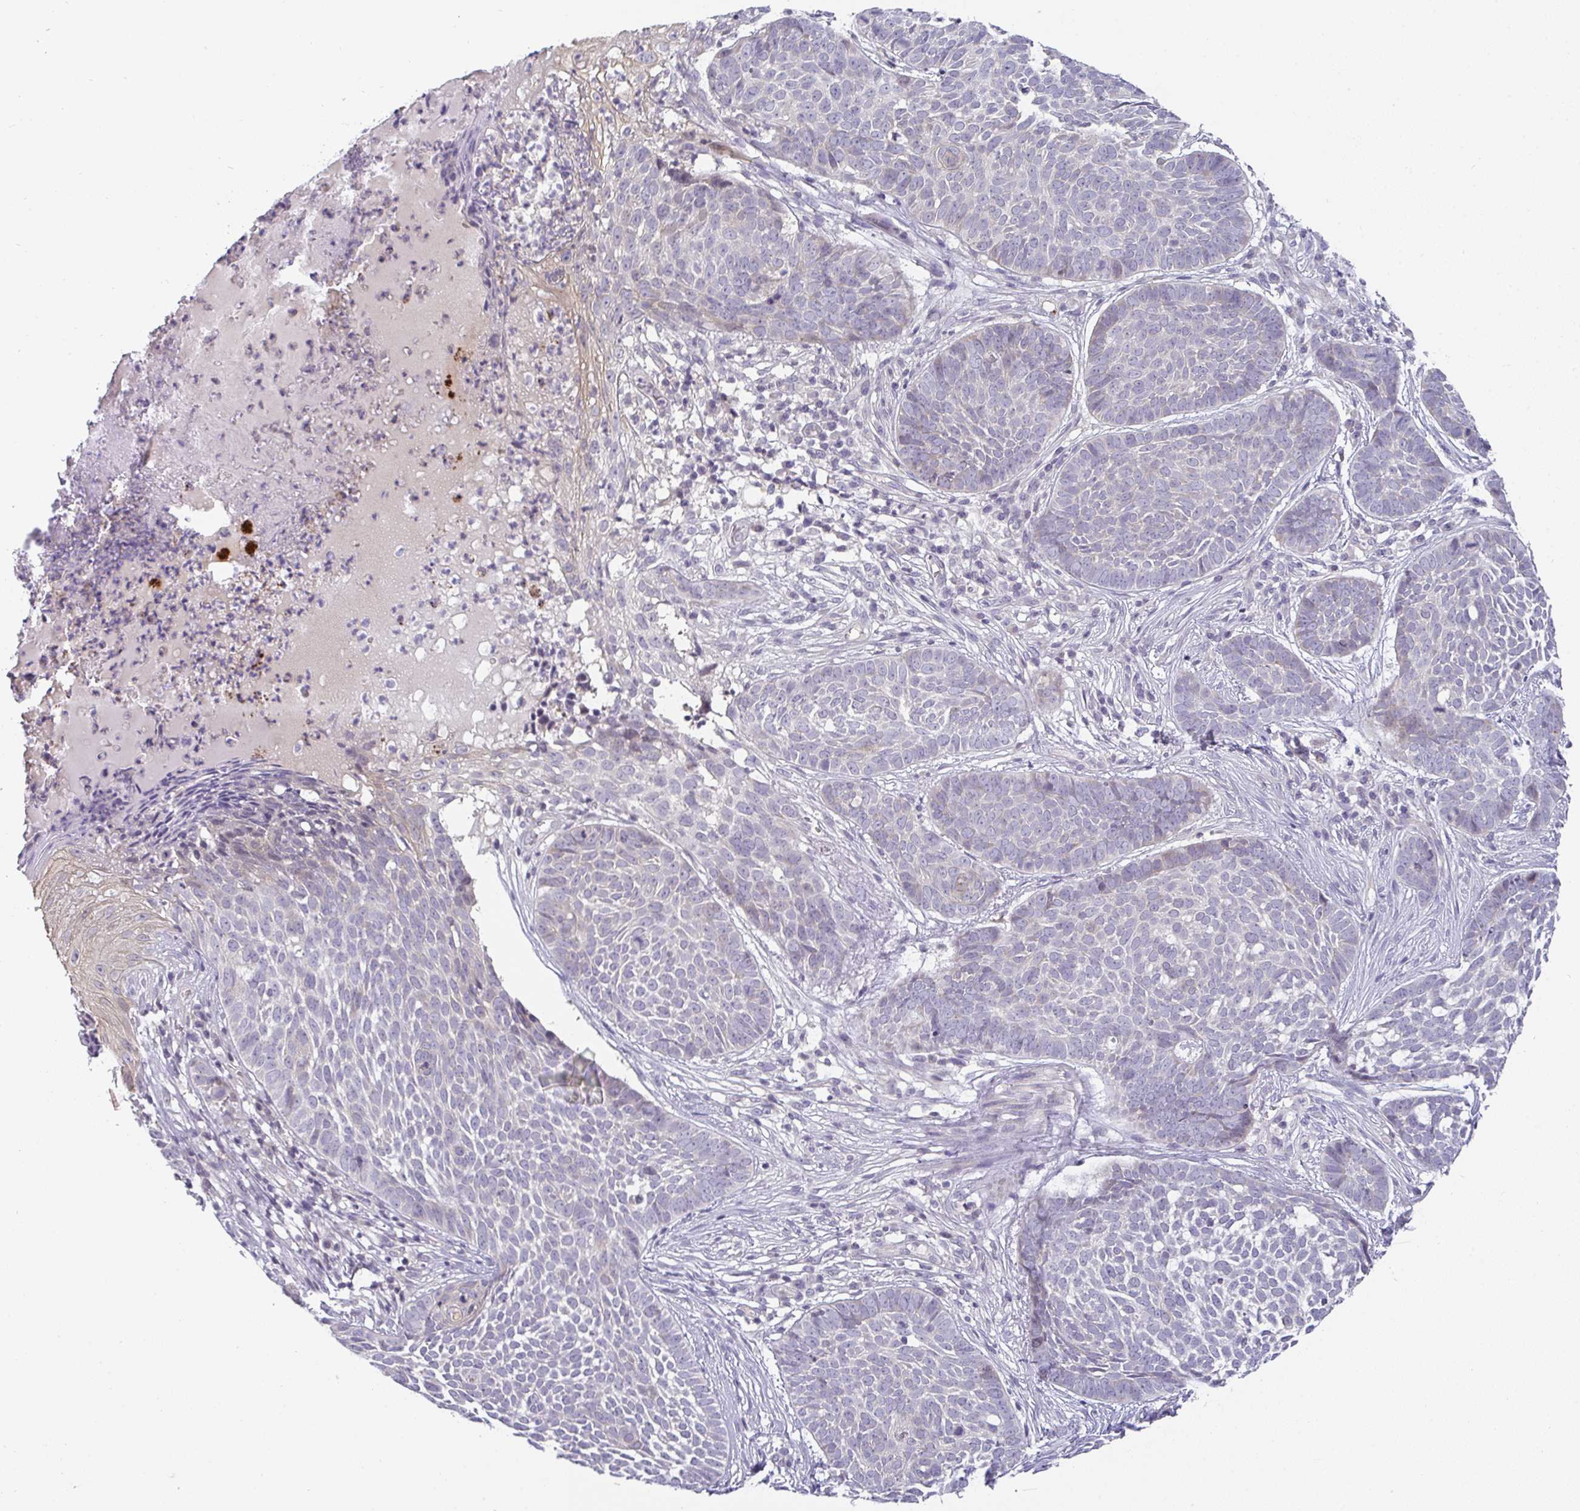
{"staining": {"intensity": "negative", "quantity": "none", "location": "none"}, "tissue": "skin cancer", "cell_type": "Tumor cells", "image_type": "cancer", "snomed": [{"axis": "morphology", "description": "Basal cell carcinoma"}, {"axis": "topography", "description": "Skin"}], "caption": "An image of human basal cell carcinoma (skin) is negative for staining in tumor cells. (DAB (3,3'-diaminobenzidine) immunohistochemistry, high magnification).", "gene": "GSDMB", "patient": {"sex": "female", "age": 89}}